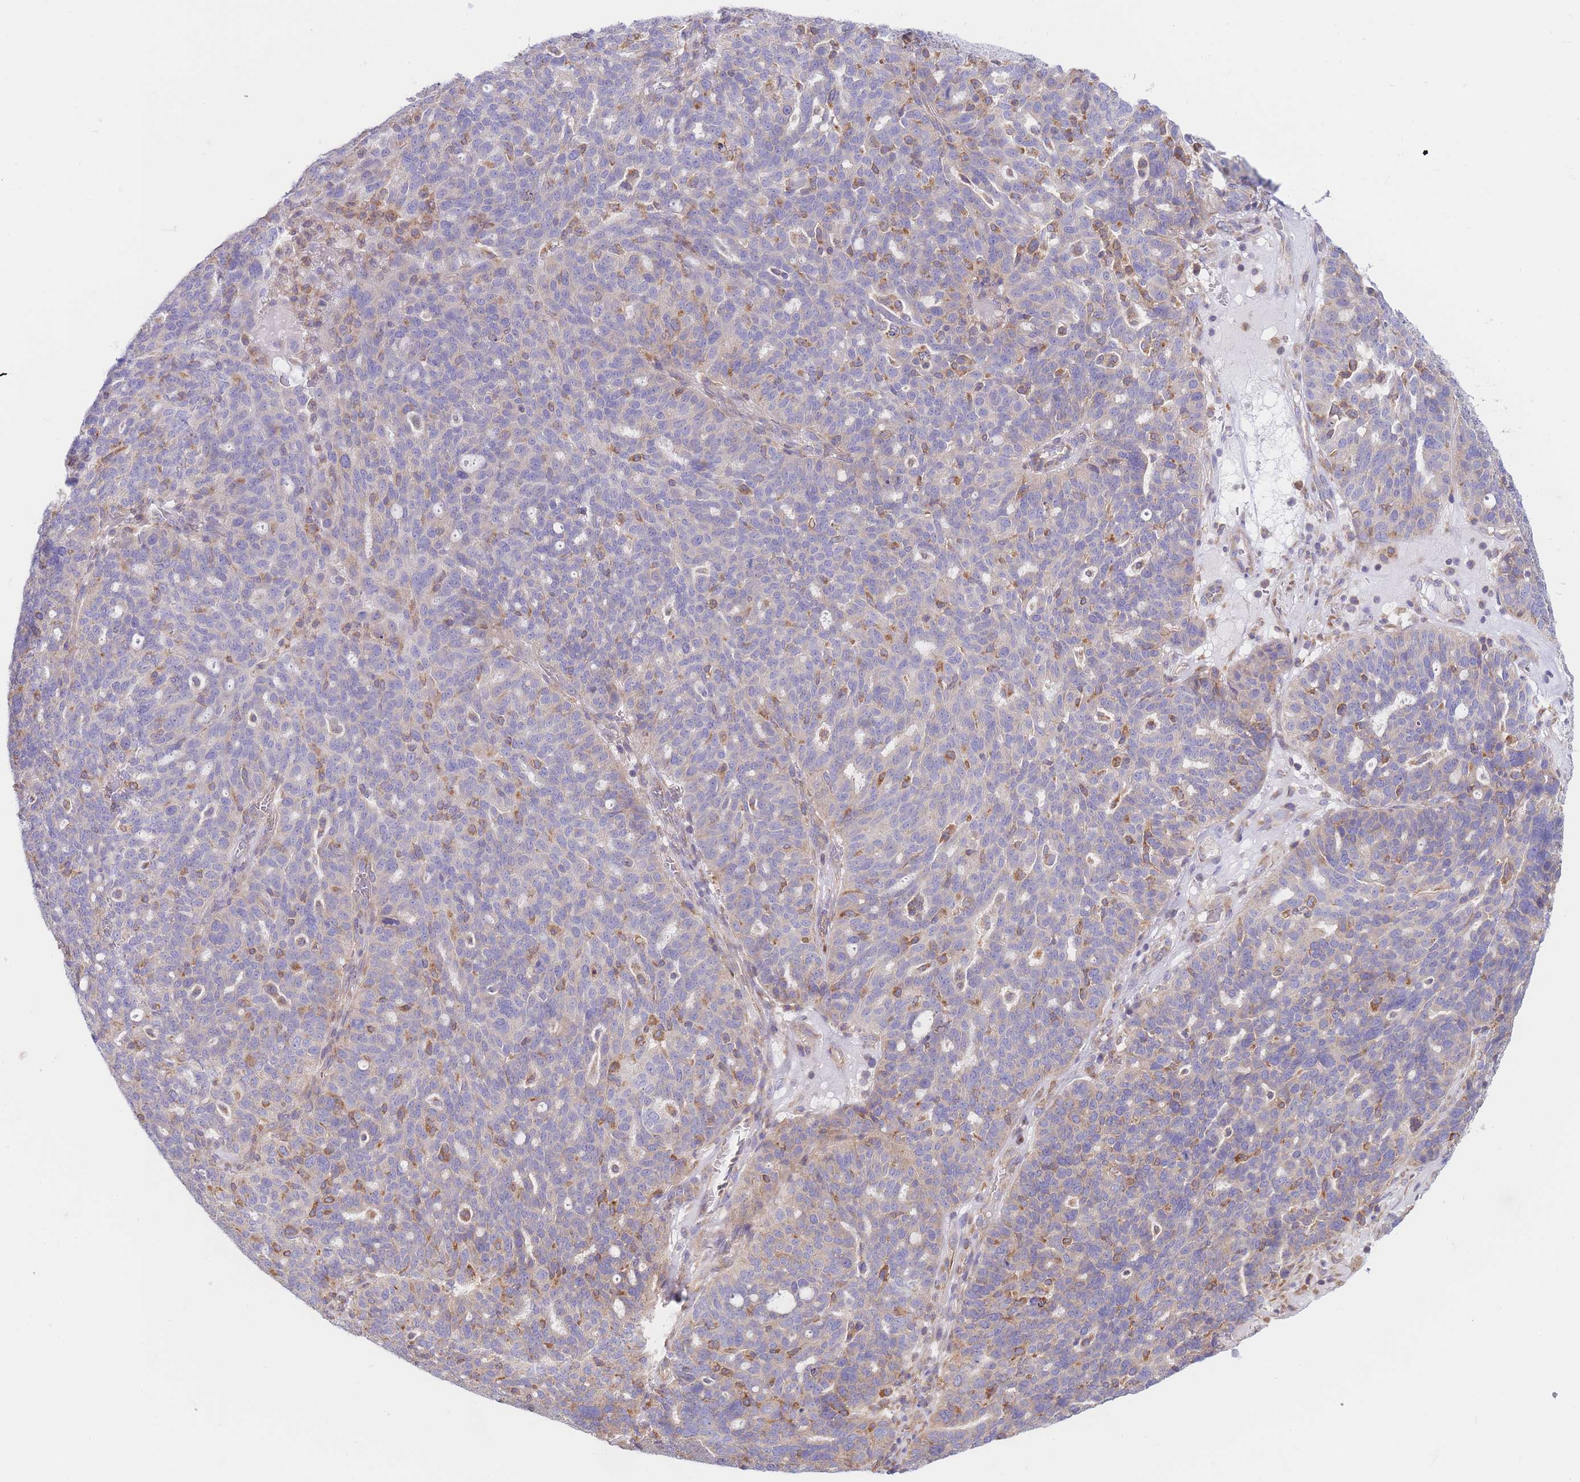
{"staining": {"intensity": "moderate", "quantity": "<25%", "location": "cytoplasmic/membranous"}, "tissue": "ovarian cancer", "cell_type": "Tumor cells", "image_type": "cancer", "snomed": [{"axis": "morphology", "description": "Cystadenocarcinoma, serous, NOS"}, {"axis": "topography", "description": "Ovary"}], "caption": "DAB immunohistochemical staining of human ovarian cancer (serous cystadenocarcinoma) displays moderate cytoplasmic/membranous protein positivity in approximately <25% of tumor cells.", "gene": "SH2B2", "patient": {"sex": "female", "age": 59}}